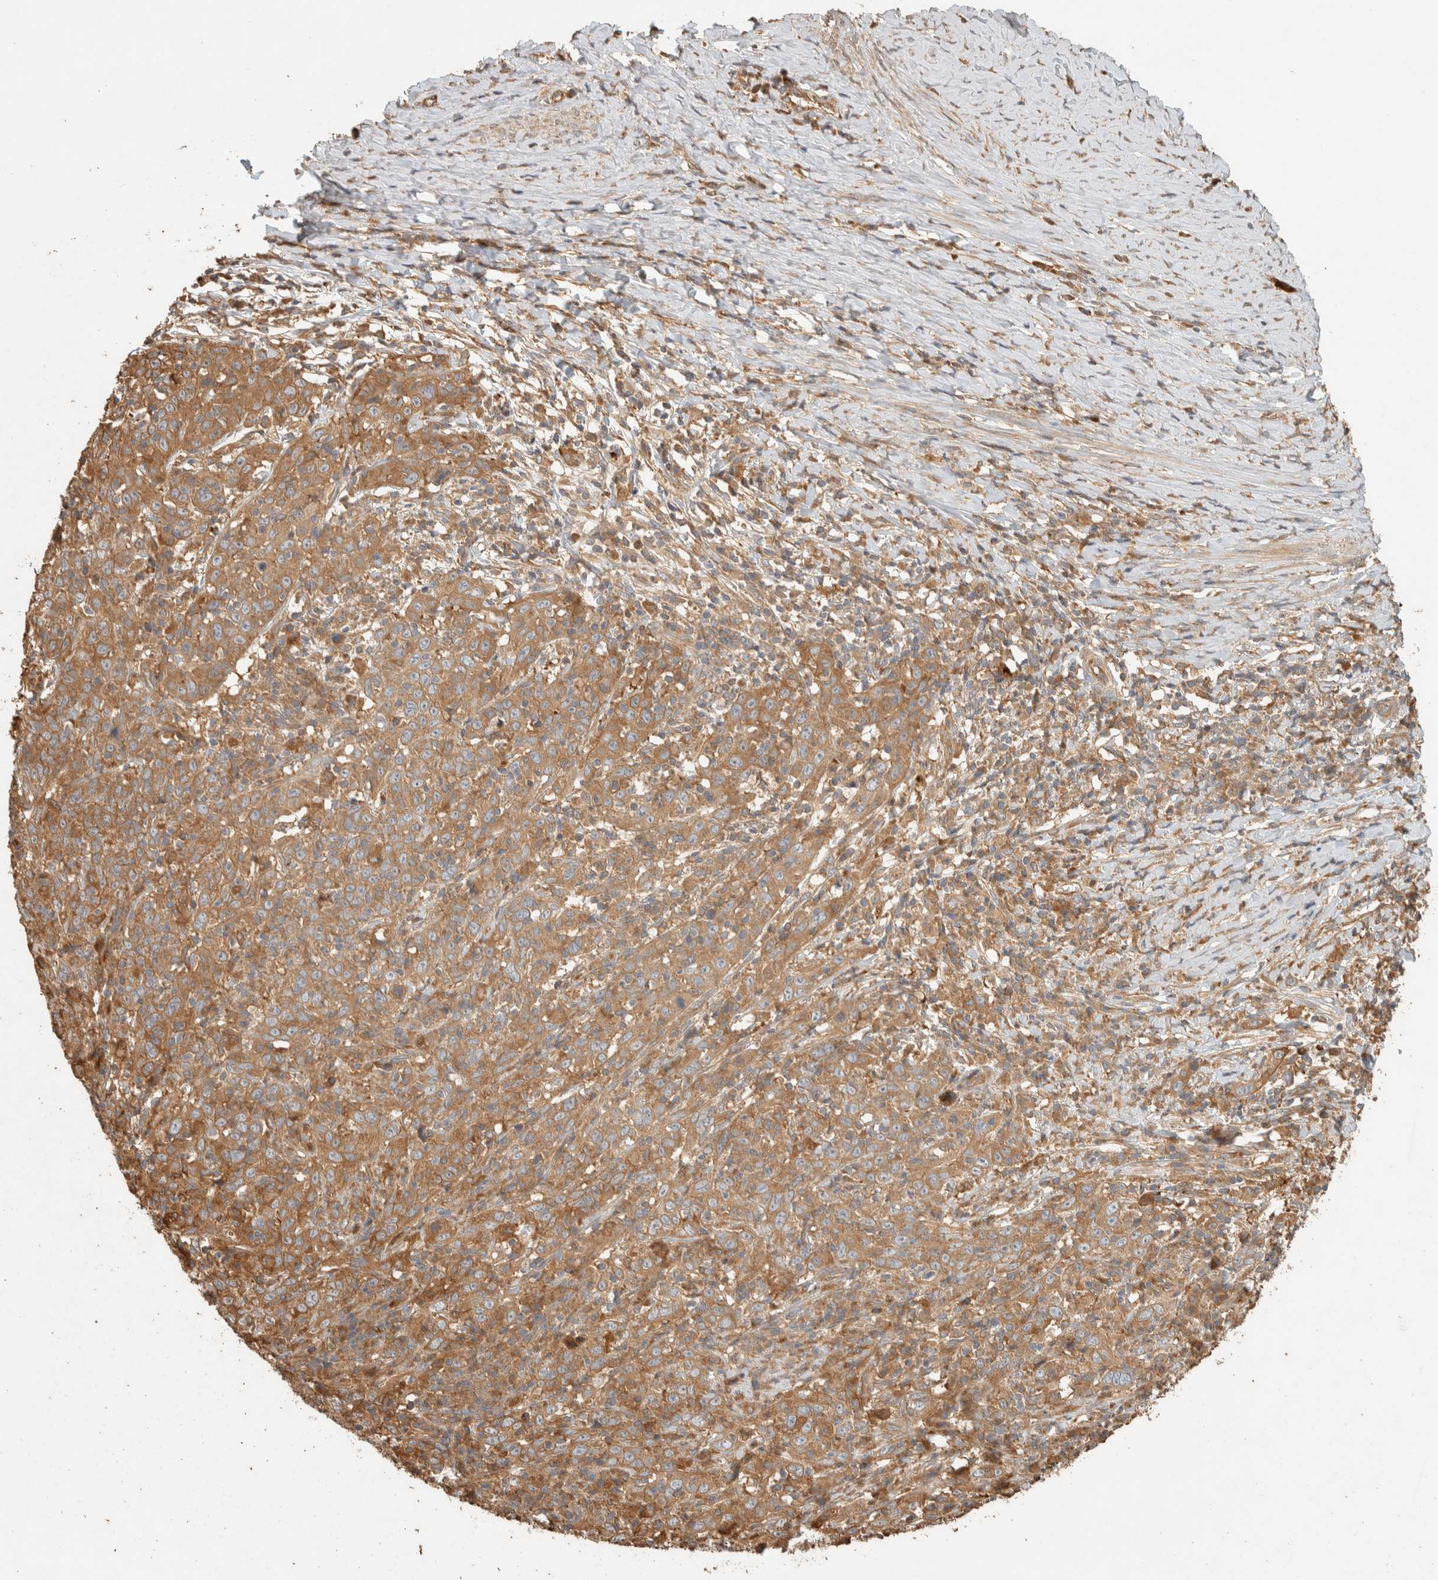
{"staining": {"intensity": "moderate", "quantity": ">75%", "location": "cytoplasmic/membranous"}, "tissue": "cervical cancer", "cell_type": "Tumor cells", "image_type": "cancer", "snomed": [{"axis": "morphology", "description": "Squamous cell carcinoma, NOS"}, {"axis": "topography", "description": "Cervix"}], "caption": "A photomicrograph showing moderate cytoplasmic/membranous positivity in about >75% of tumor cells in squamous cell carcinoma (cervical), as visualized by brown immunohistochemical staining.", "gene": "EXOC7", "patient": {"sex": "female", "age": 46}}